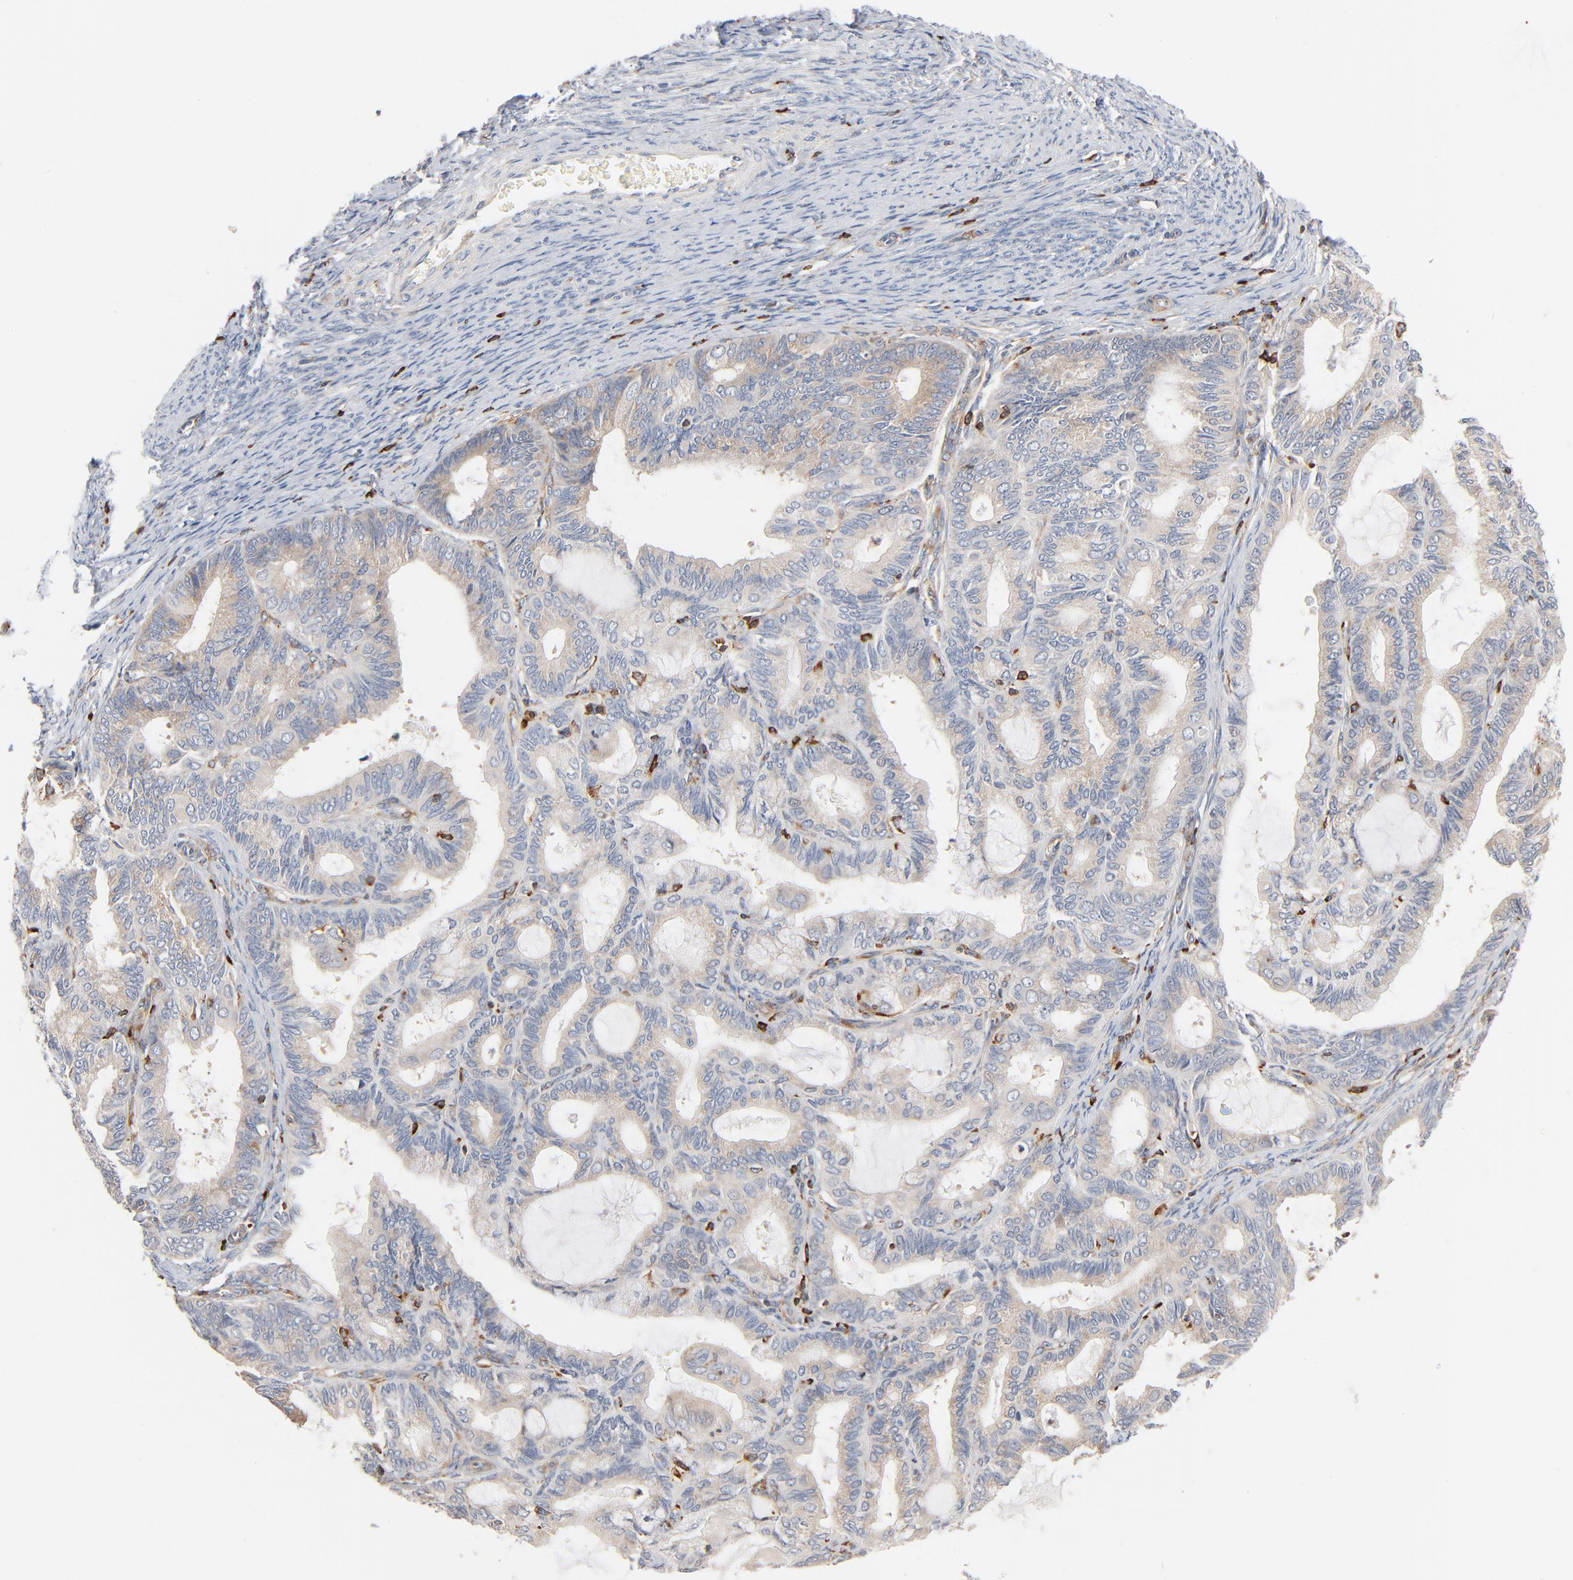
{"staining": {"intensity": "weak", "quantity": "25%-75%", "location": "cytoplasmic/membranous"}, "tissue": "endometrial cancer", "cell_type": "Tumor cells", "image_type": "cancer", "snomed": [{"axis": "morphology", "description": "Adenocarcinoma, NOS"}, {"axis": "topography", "description": "Endometrium"}], "caption": "Weak cytoplasmic/membranous positivity for a protein is identified in approximately 25%-75% of tumor cells of adenocarcinoma (endometrial) using immunohistochemistry (IHC).", "gene": "SH3KBP1", "patient": {"sex": "female", "age": 63}}